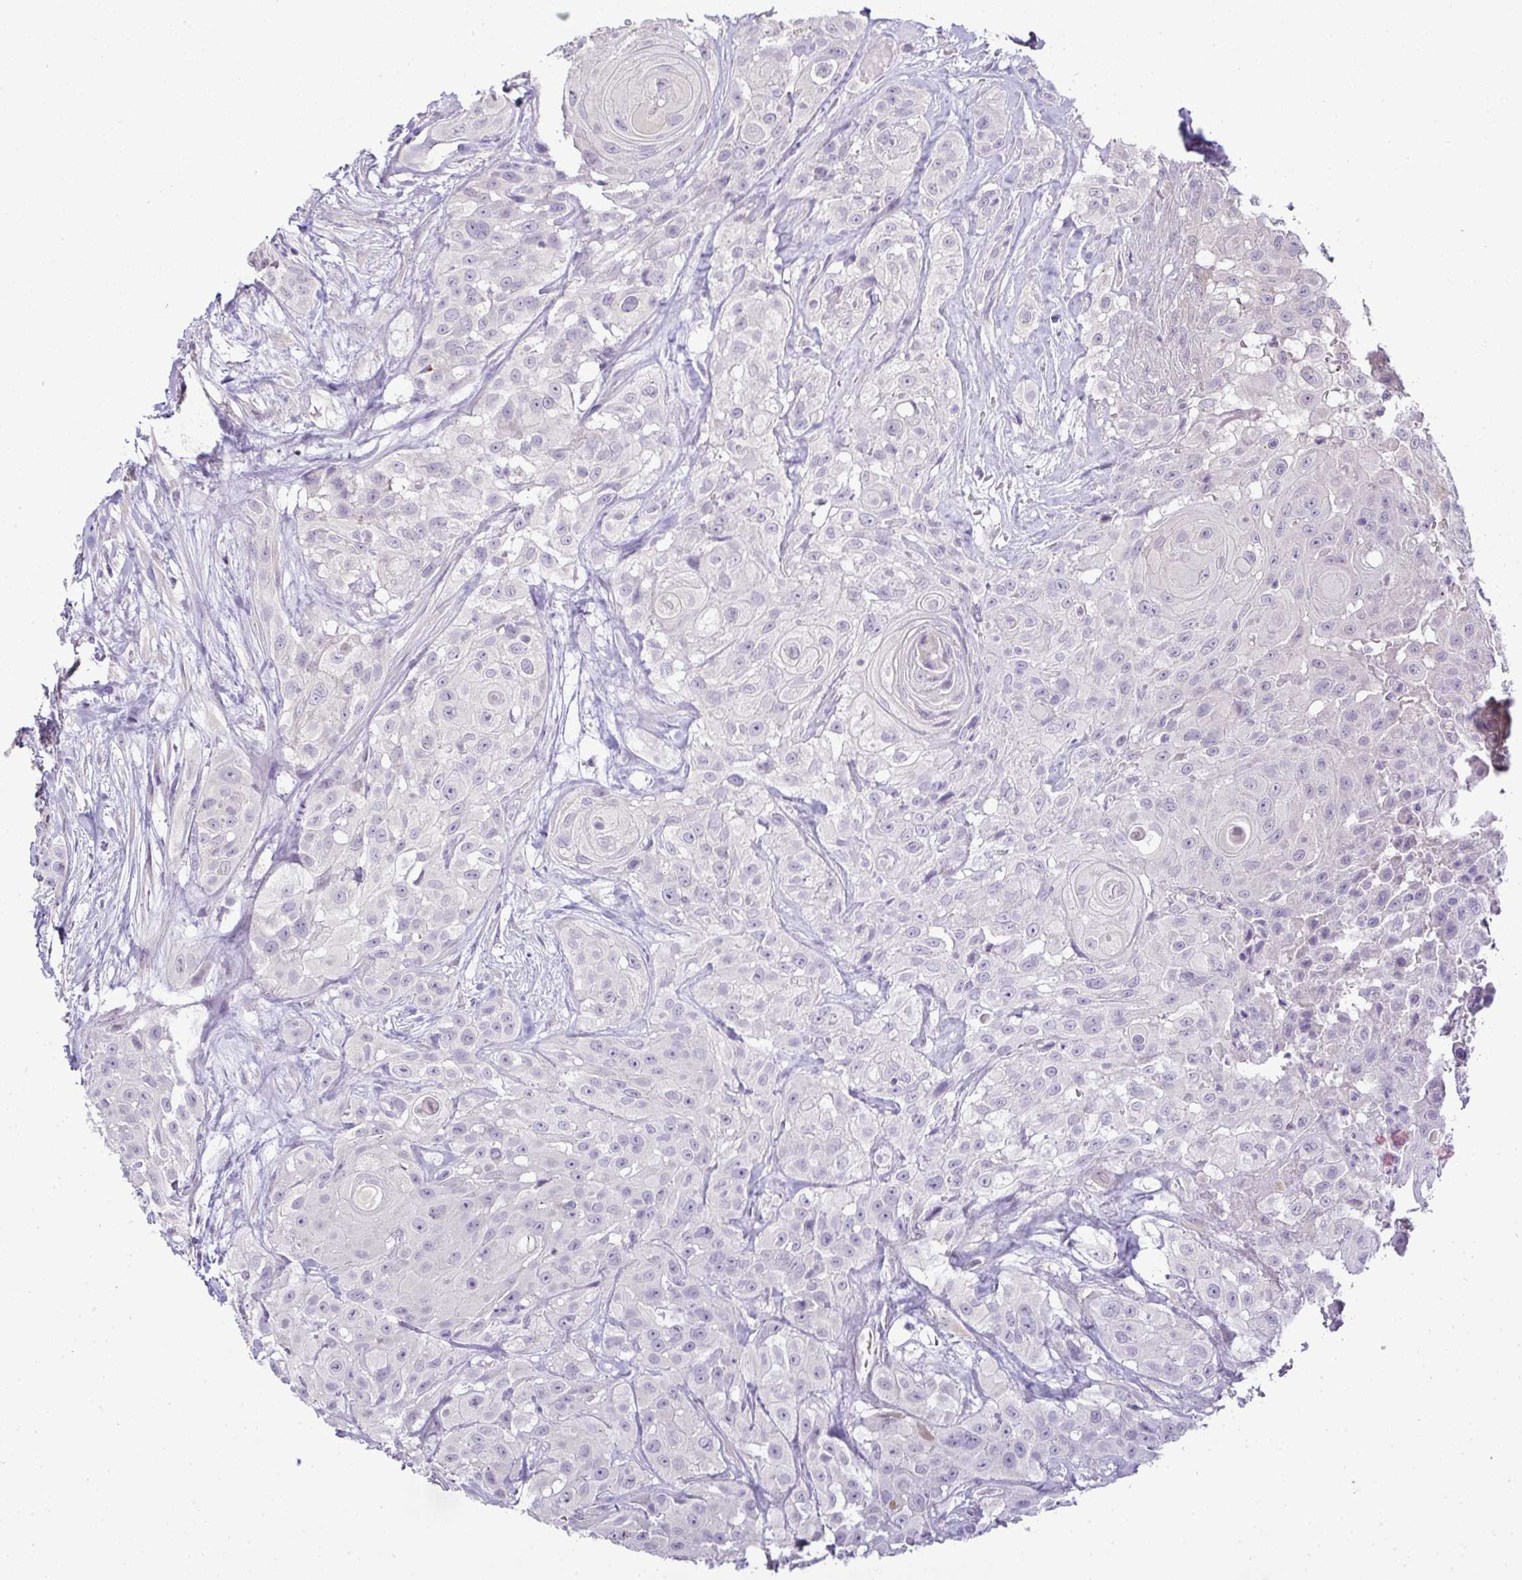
{"staining": {"intensity": "negative", "quantity": "none", "location": "none"}, "tissue": "head and neck cancer", "cell_type": "Tumor cells", "image_type": "cancer", "snomed": [{"axis": "morphology", "description": "Squamous cell carcinoma, NOS"}, {"axis": "topography", "description": "Head-Neck"}], "caption": "Immunohistochemistry (IHC) of squamous cell carcinoma (head and neck) displays no expression in tumor cells.", "gene": "CMPK1", "patient": {"sex": "male", "age": 83}}